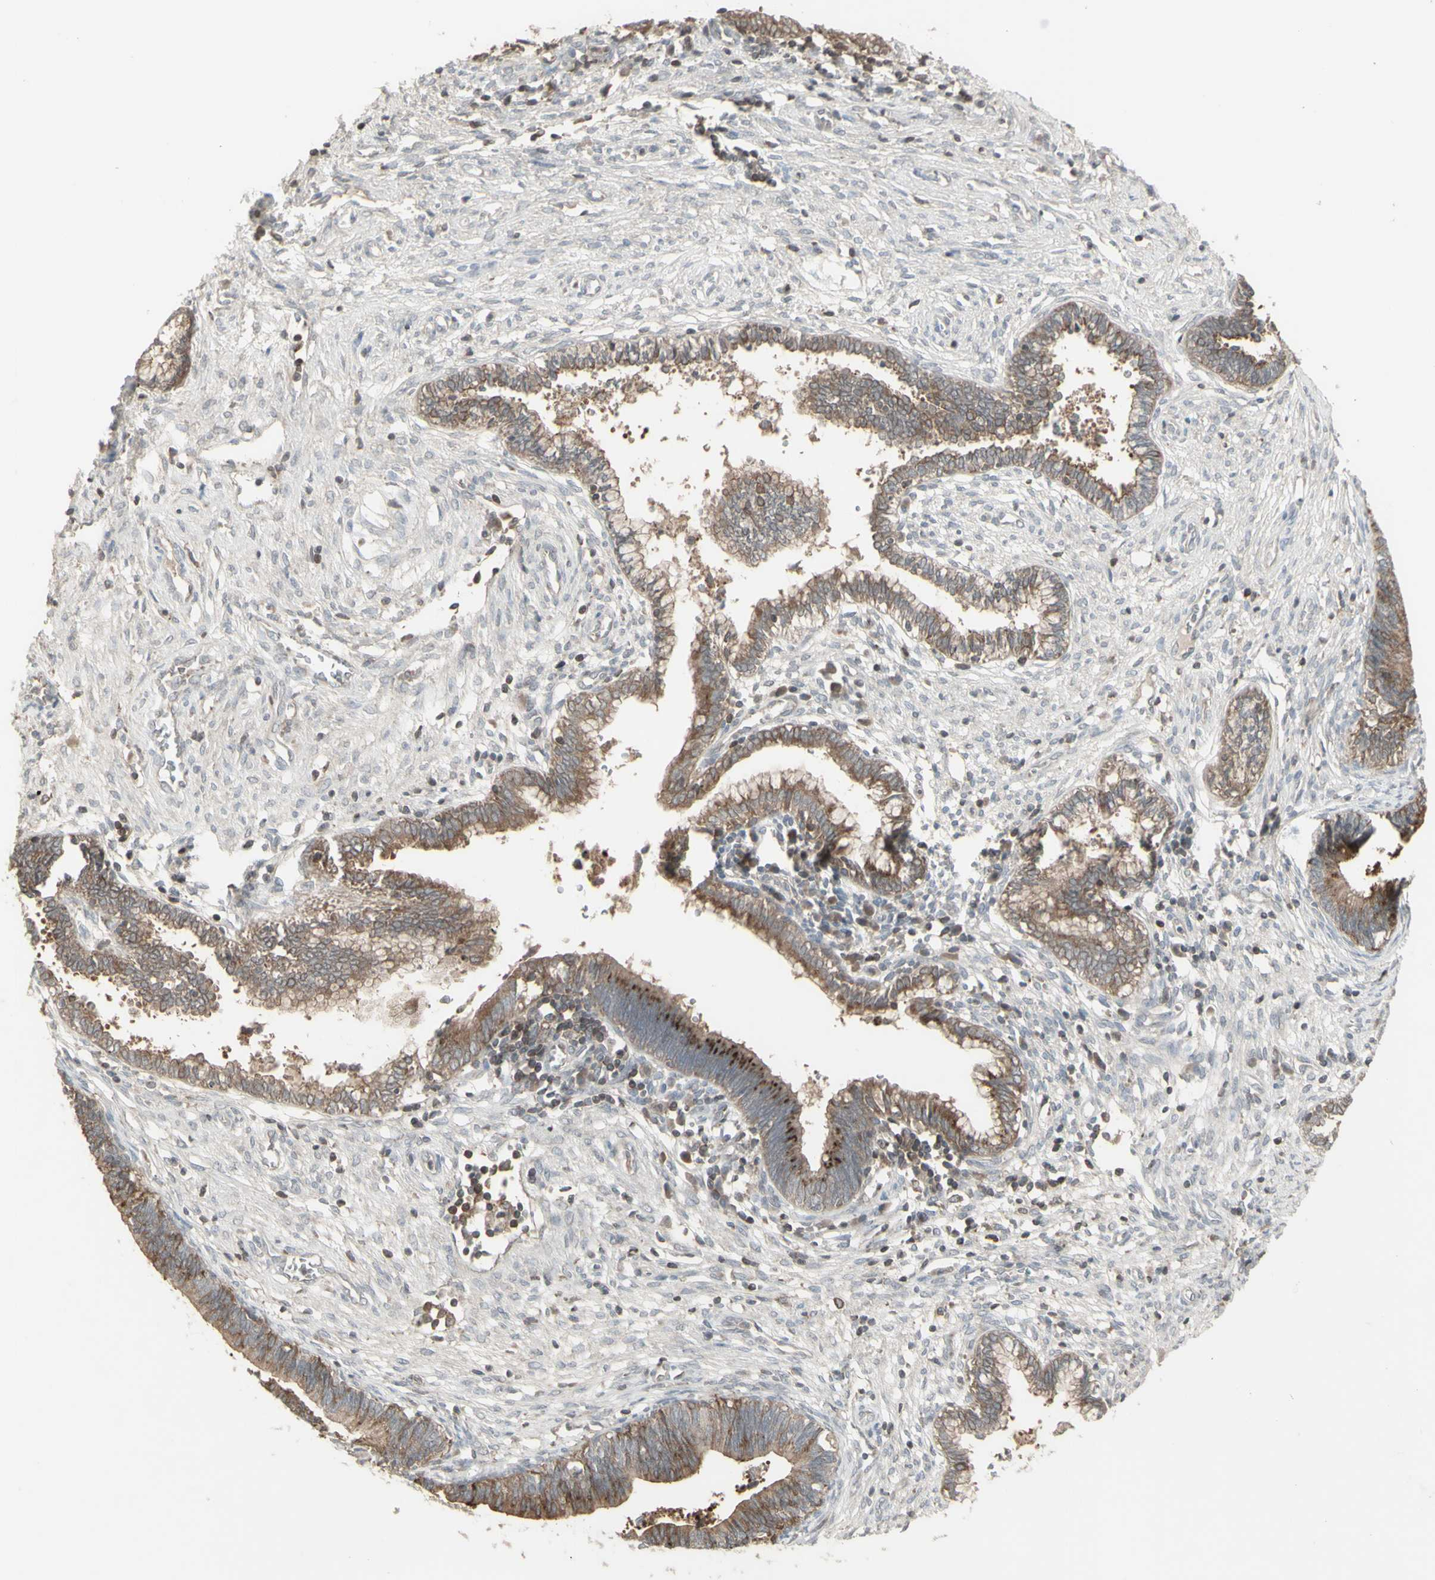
{"staining": {"intensity": "moderate", "quantity": ">75%", "location": "cytoplasmic/membranous"}, "tissue": "cervical cancer", "cell_type": "Tumor cells", "image_type": "cancer", "snomed": [{"axis": "morphology", "description": "Adenocarcinoma, NOS"}, {"axis": "topography", "description": "Cervix"}], "caption": "Cervical adenocarcinoma stained for a protein (brown) exhibits moderate cytoplasmic/membranous positive positivity in approximately >75% of tumor cells.", "gene": "CSK", "patient": {"sex": "female", "age": 44}}